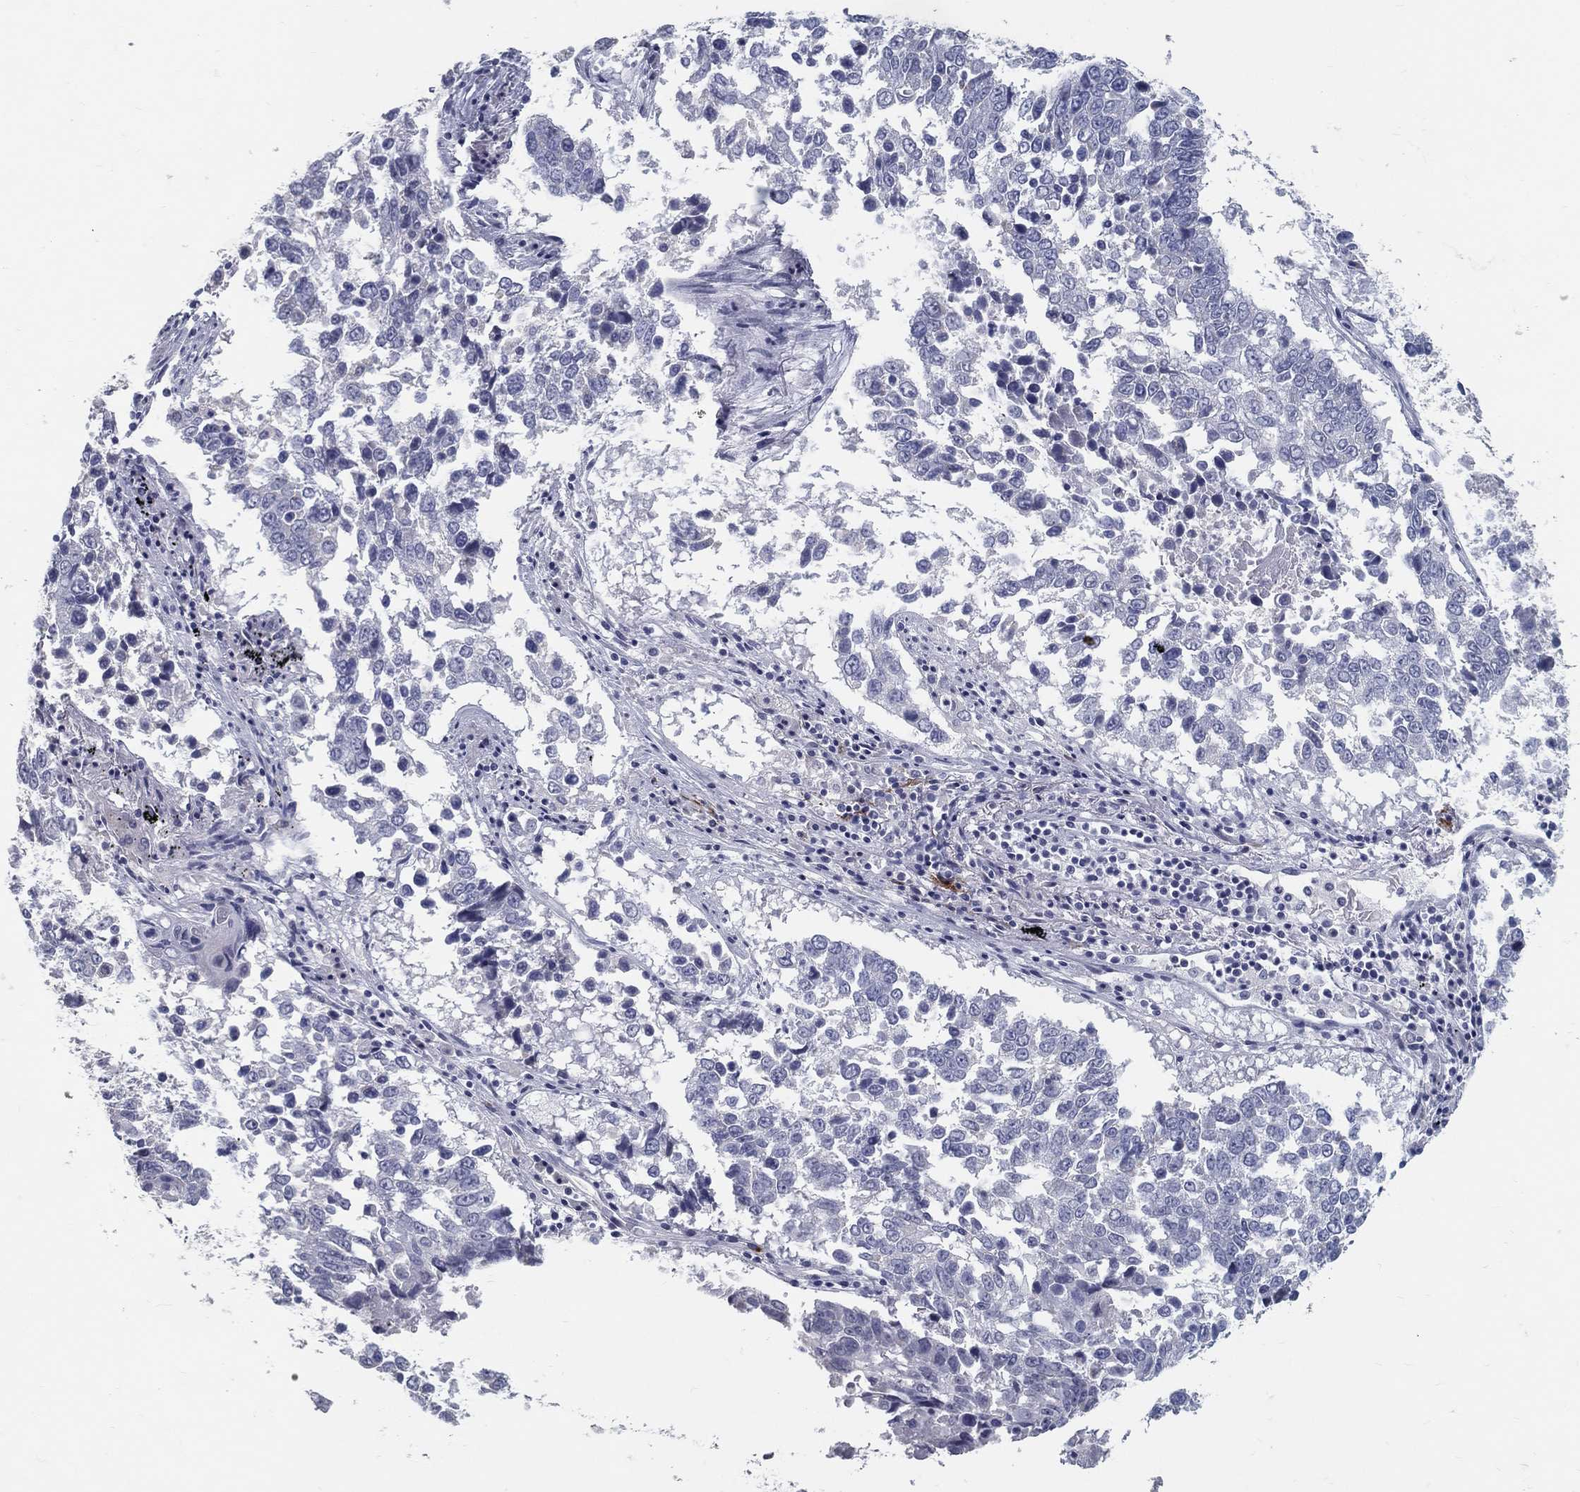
{"staining": {"intensity": "negative", "quantity": "none", "location": "none"}, "tissue": "lung cancer", "cell_type": "Tumor cells", "image_type": "cancer", "snomed": [{"axis": "morphology", "description": "Squamous cell carcinoma, NOS"}, {"axis": "topography", "description": "Lung"}], "caption": "This image is of lung cancer (squamous cell carcinoma) stained with IHC to label a protein in brown with the nuclei are counter-stained blue. There is no positivity in tumor cells. (Stains: DAB immunohistochemistry (IHC) with hematoxylin counter stain, Microscopy: brightfield microscopy at high magnification).", "gene": "ACE2", "patient": {"sex": "male", "age": 82}}